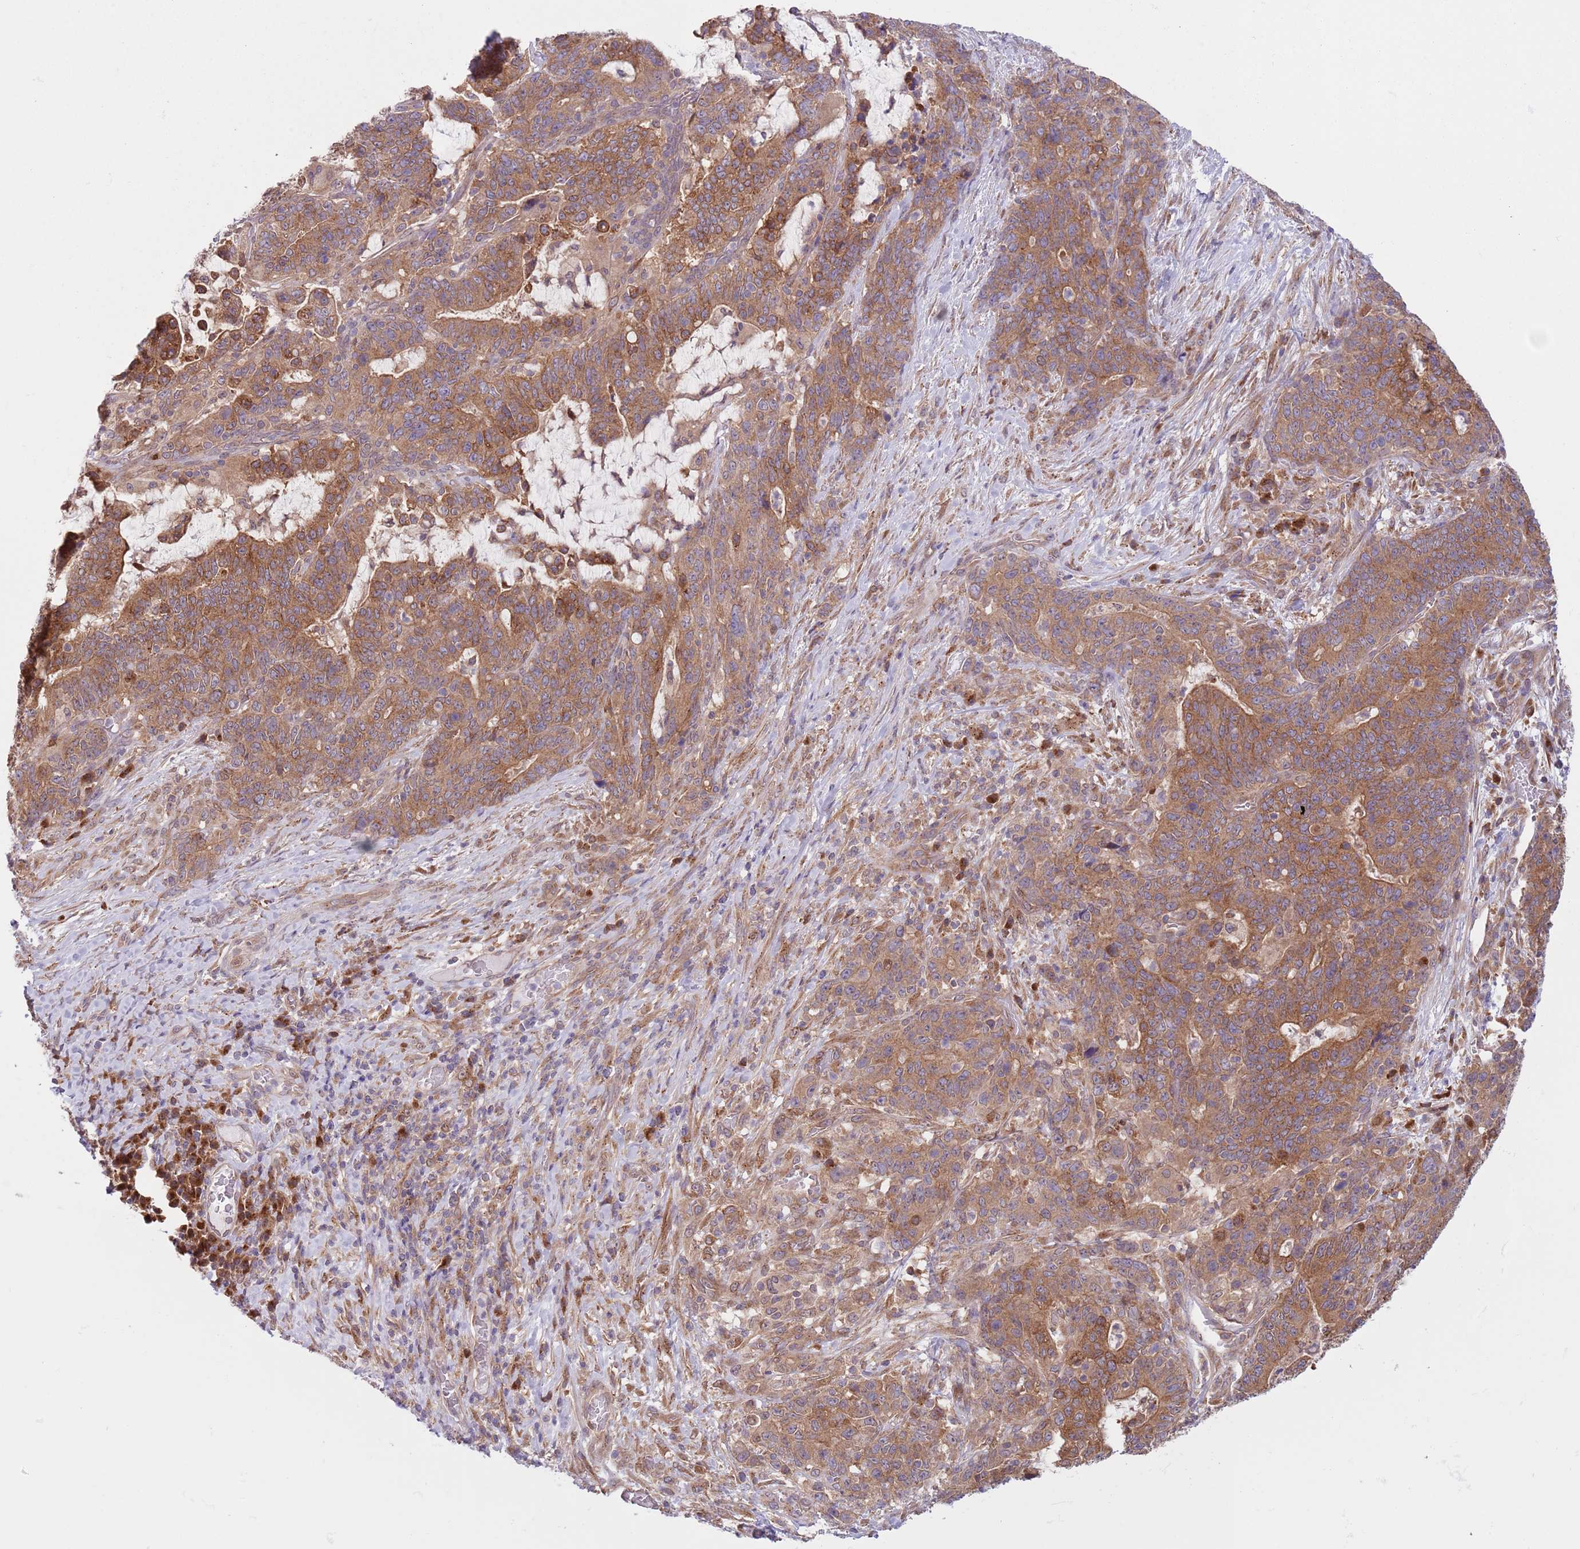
{"staining": {"intensity": "moderate", "quantity": ">75%", "location": "cytoplasmic/membranous"}, "tissue": "stomach cancer", "cell_type": "Tumor cells", "image_type": "cancer", "snomed": [{"axis": "morphology", "description": "Normal tissue, NOS"}, {"axis": "morphology", "description": "Adenocarcinoma, NOS"}, {"axis": "topography", "description": "Stomach"}], "caption": "Stomach cancer (adenocarcinoma) was stained to show a protein in brown. There is medium levels of moderate cytoplasmic/membranous positivity in about >75% of tumor cells.", "gene": "COPE", "patient": {"sex": "female", "age": 64}}